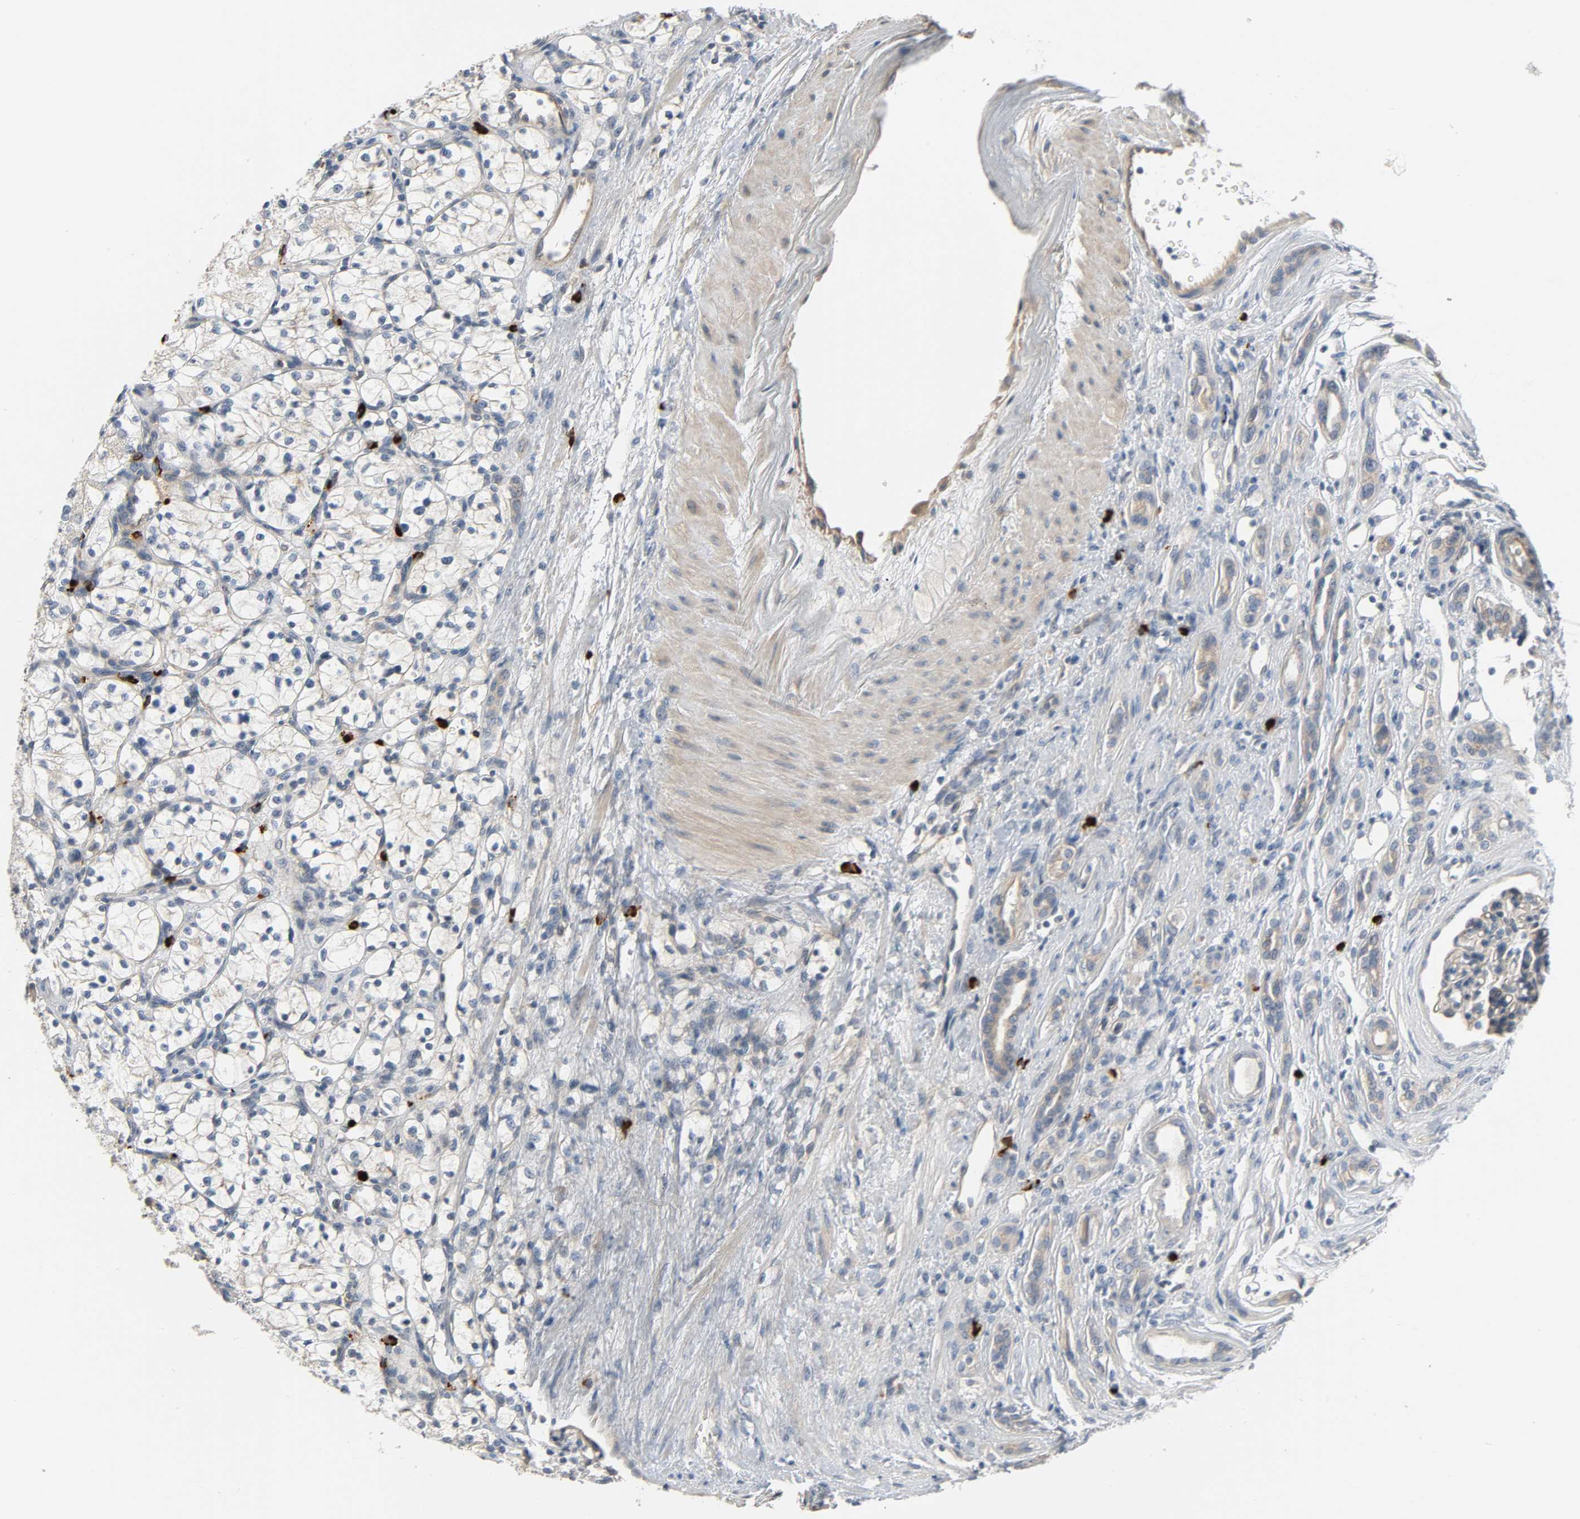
{"staining": {"intensity": "negative", "quantity": "none", "location": "none"}, "tissue": "renal cancer", "cell_type": "Tumor cells", "image_type": "cancer", "snomed": [{"axis": "morphology", "description": "Adenocarcinoma, NOS"}, {"axis": "topography", "description": "Kidney"}], "caption": "Immunohistochemistry (IHC) of renal cancer (adenocarcinoma) demonstrates no positivity in tumor cells.", "gene": "LIMCH1", "patient": {"sex": "female", "age": 60}}